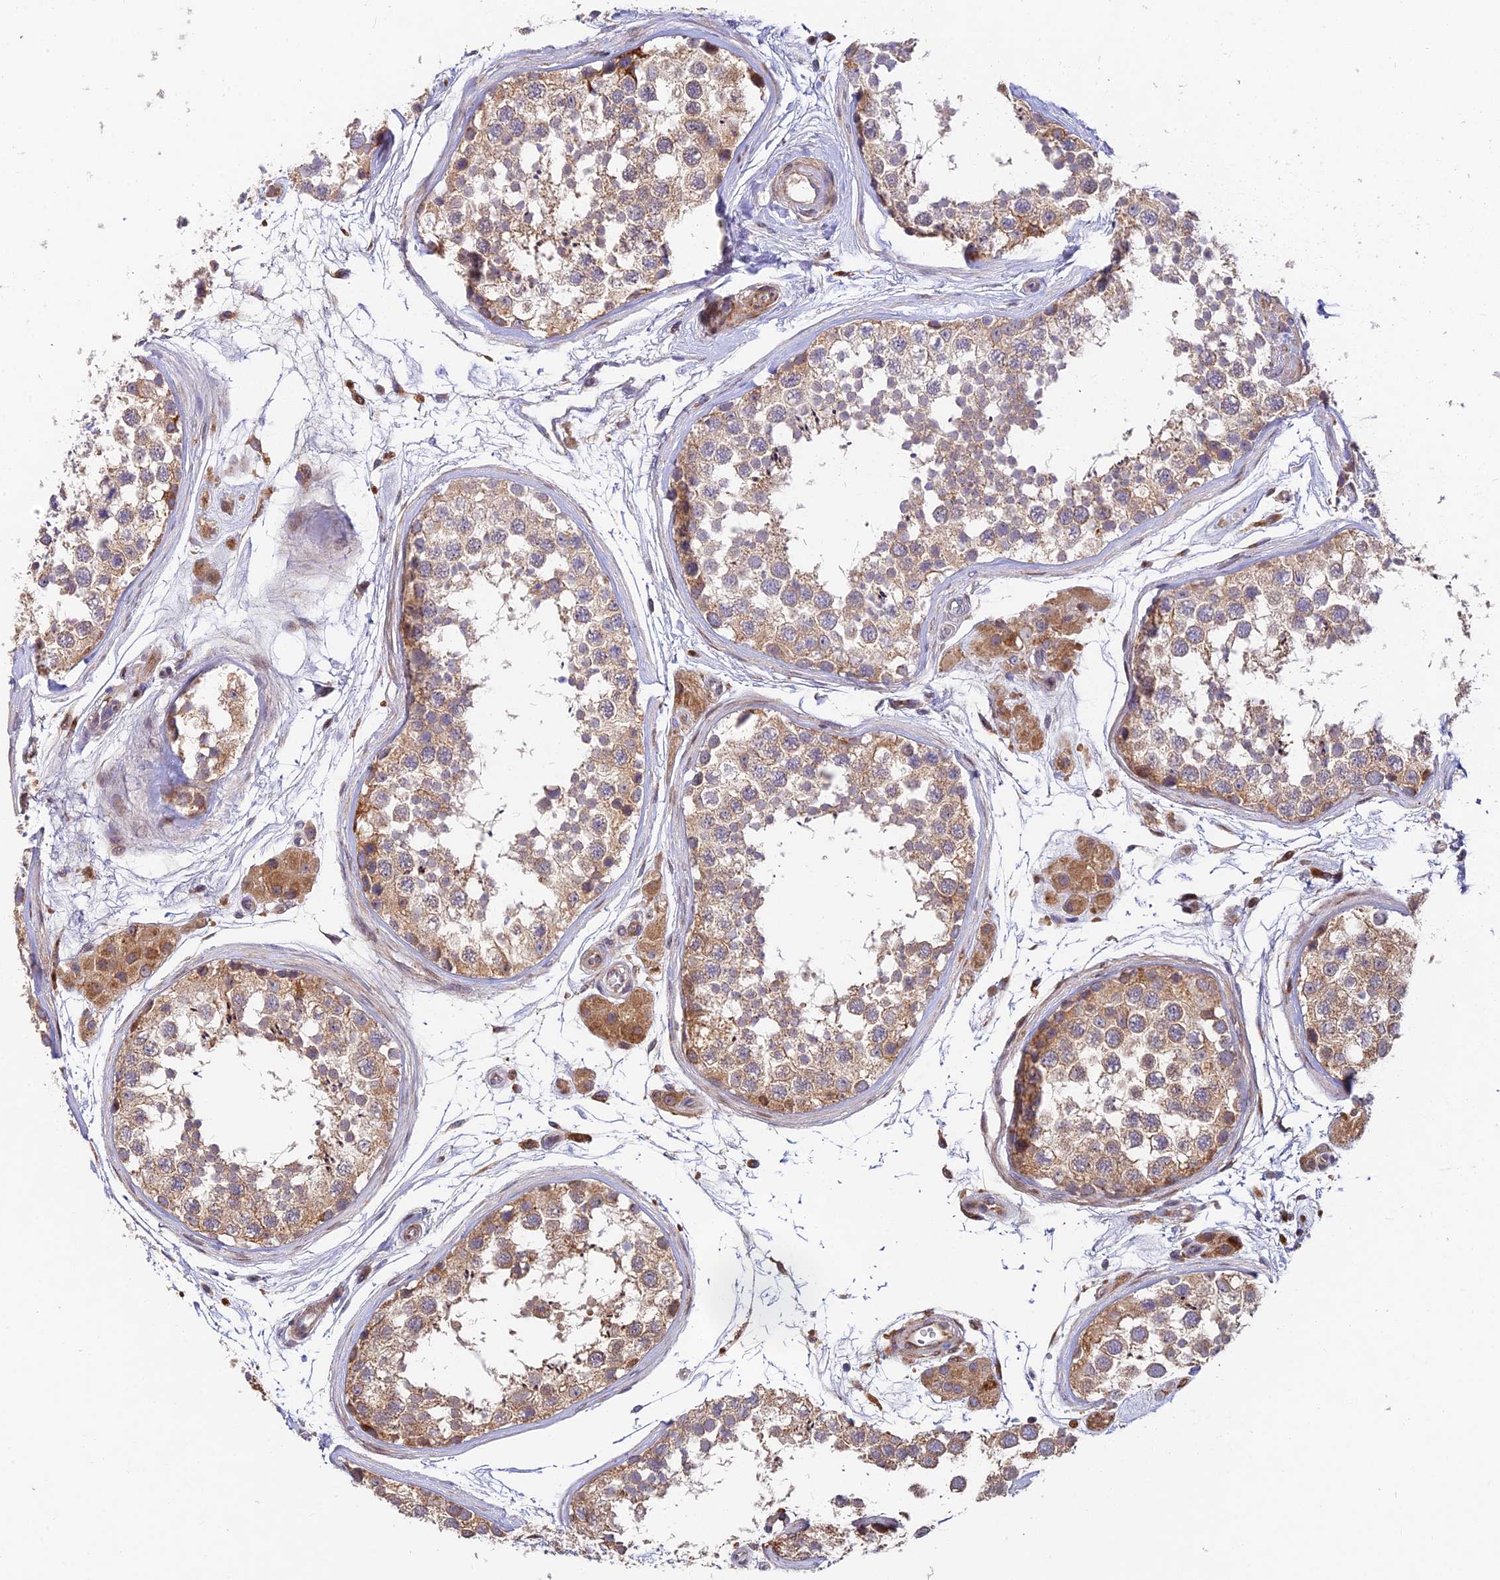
{"staining": {"intensity": "moderate", "quantity": "25%-75%", "location": "cytoplasmic/membranous"}, "tissue": "testis", "cell_type": "Cells in seminiferous ducts", "image_type": "normal", "snomed": [{"axis": "morphology", "description": "Normal tissue, NOS"}, {"axis": "topography", "description": "Testis"}], "caption": "This photomicrograph demonstrates normal testis stained with IHC to label a protein in brown. The cytoplasmic/membranous of cells in seminiferous ducts show moderate positivity for the protein. Nuclei are counter-stained blue.", "gene": "FUOM", "patient": {"sex": "male", "age": 56}}